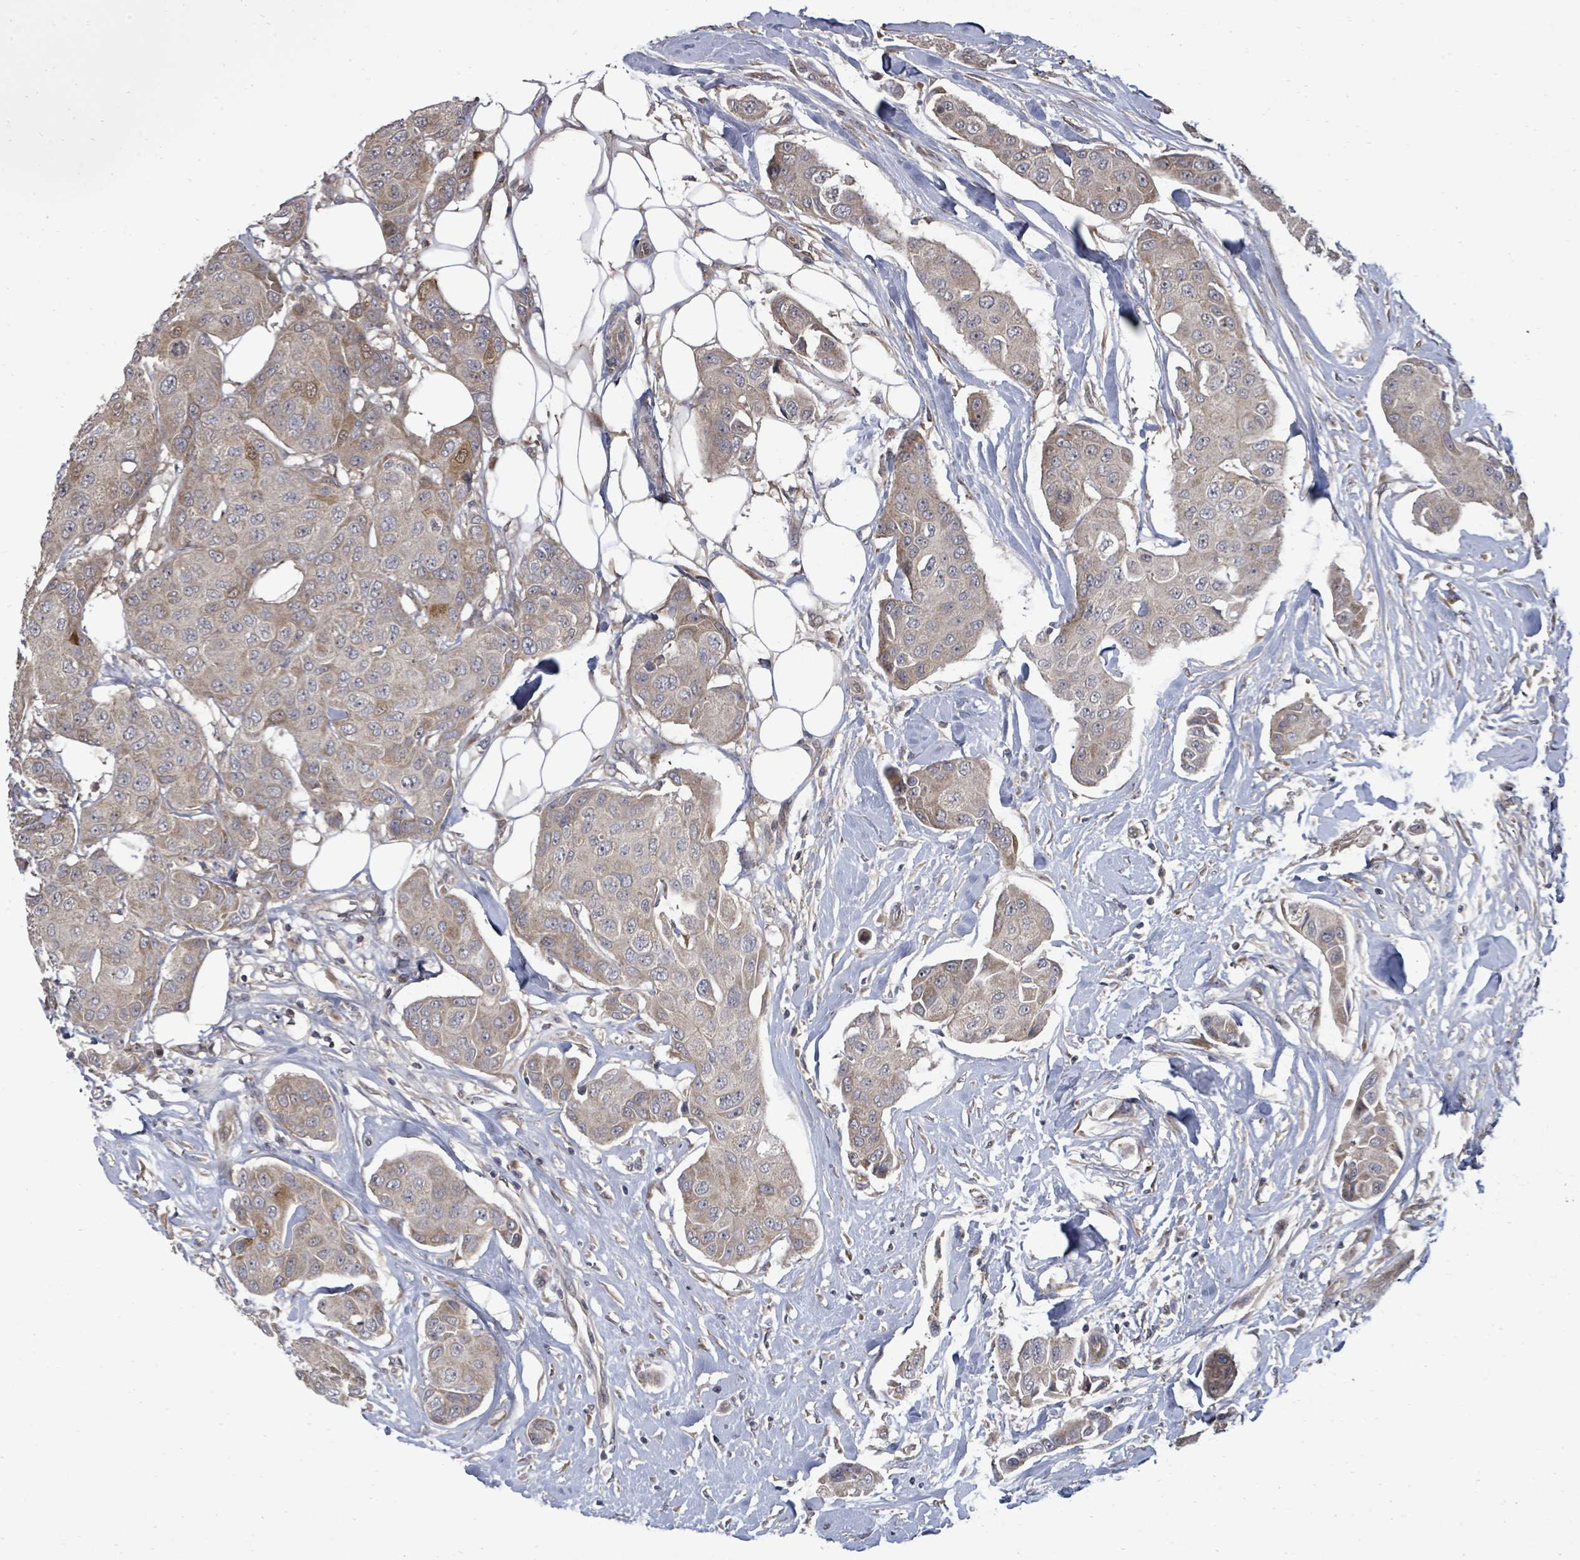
{"staining": {"intensity": "moderate", "quantity": "<25%", "location": "cytoplasmic/membranous,nuclear"}, "tissue": "breast cancer", "cell_type": "Tumor cells", "image_type": "cancer", "snomed": [{"axis": "morphology", "description": "Duct carcinoma"}, {"axis": "topography", "description": "Breast"}, {"axis": "topography", "description": "Lymph node"}], "caption": "The immunohistochemical stain highlights moderate cytoplasmic/membranous and nuclear positivity in tumor cells of breast invasive ductal carcinoma tissue. (DAB IHC, brown staining for protein, blue staining for nuclei).", "gene": "KRTAP27-1", "patient": {"sex": "female", "age": 80}}